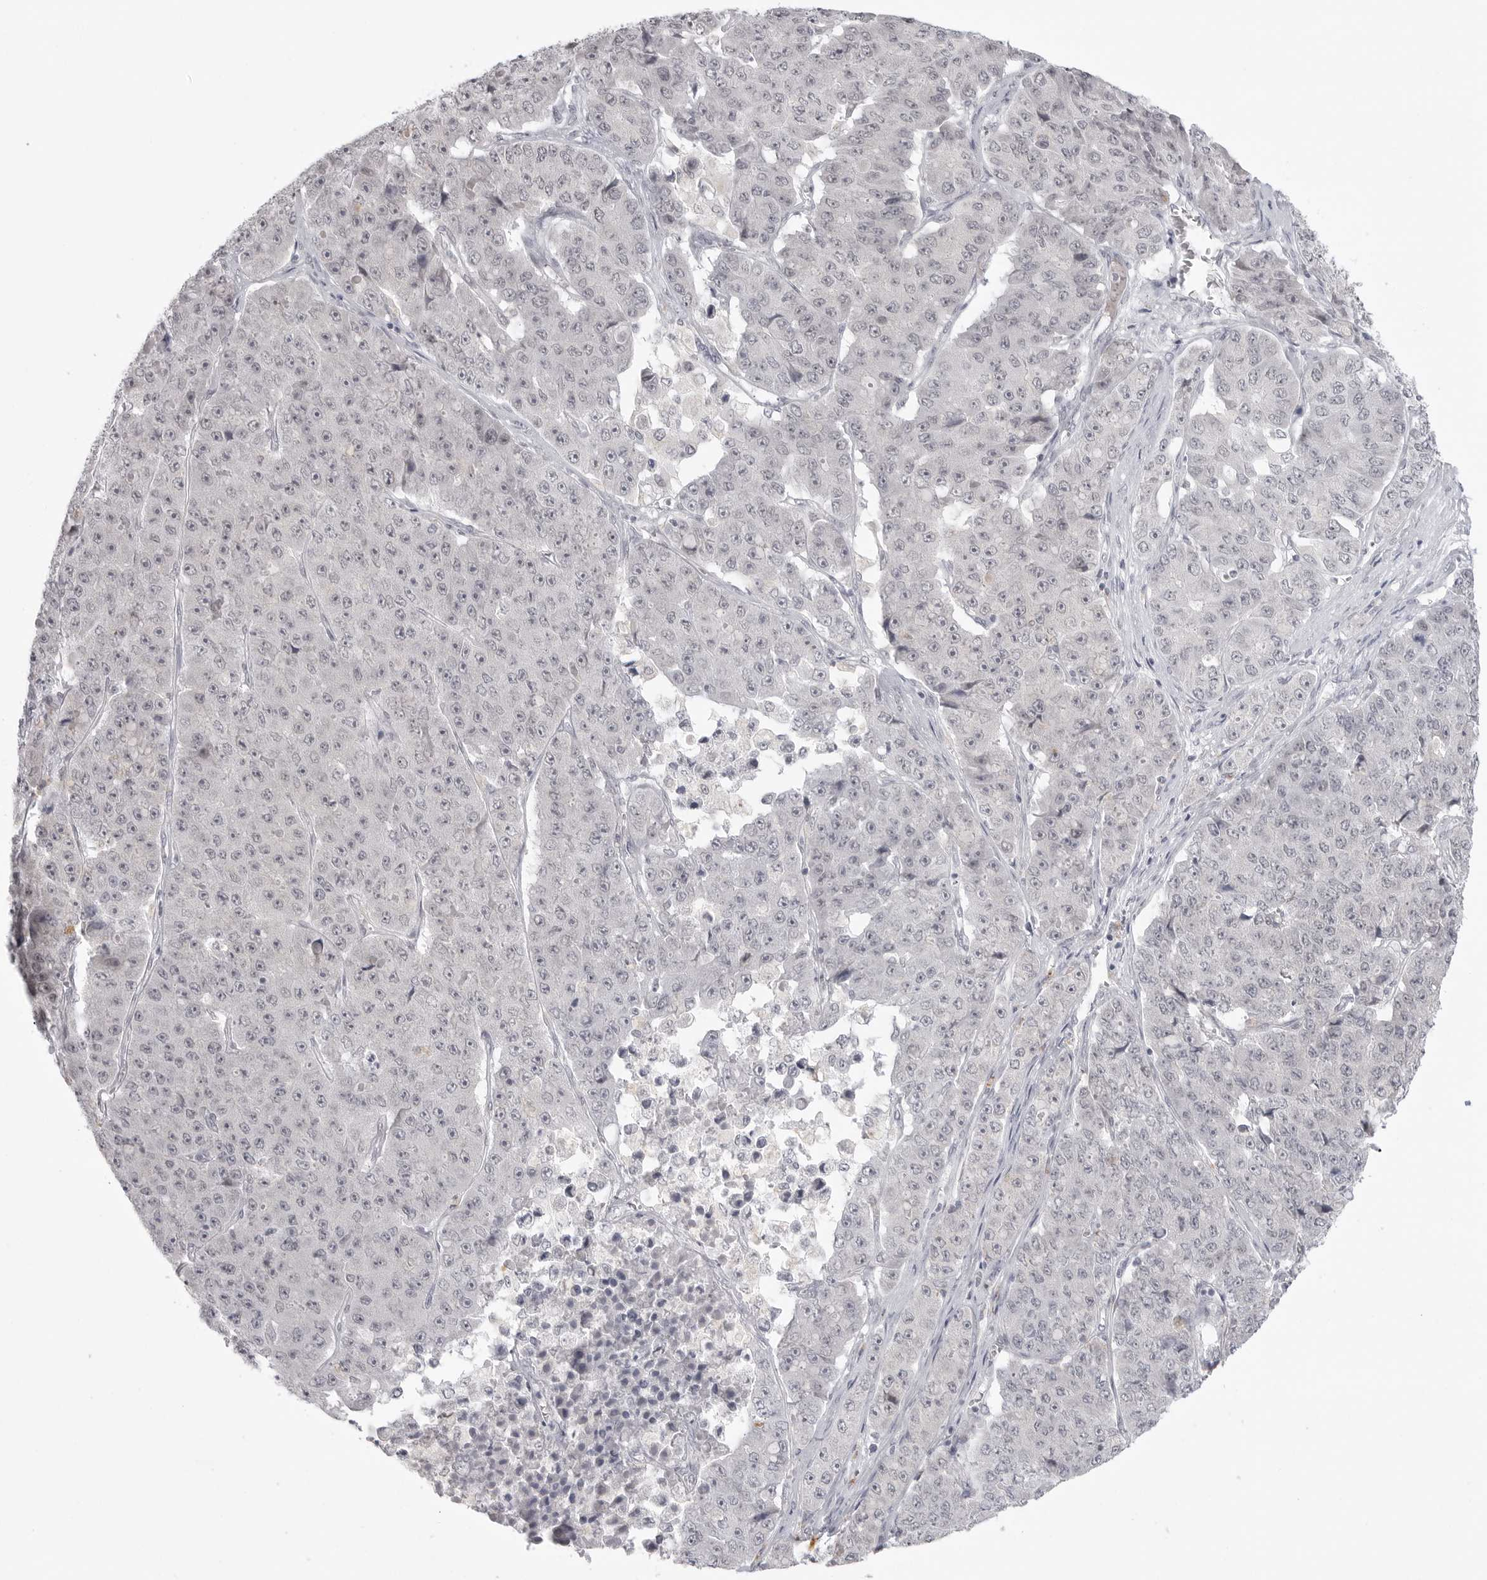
{"staining": {"intensity": "negative", "quantity": "none", "location": "none"}, "tissue": "pancreatic cancer", "cell_type": "Tumor cells", "image_type": "cancer", "snomed": [{"axis": "morphology", "description": "Adenocarcinoma, NOS"}, {"axis": "topography", "description": "Pancreas"}], "caption": "This is an immunohistochemistry photomicrograph of adenocarcinoma (pancreatic). There is no staining in tumor cells.", "gene": "TCTN3", "patient": {"sex": "male", "age": 50}}